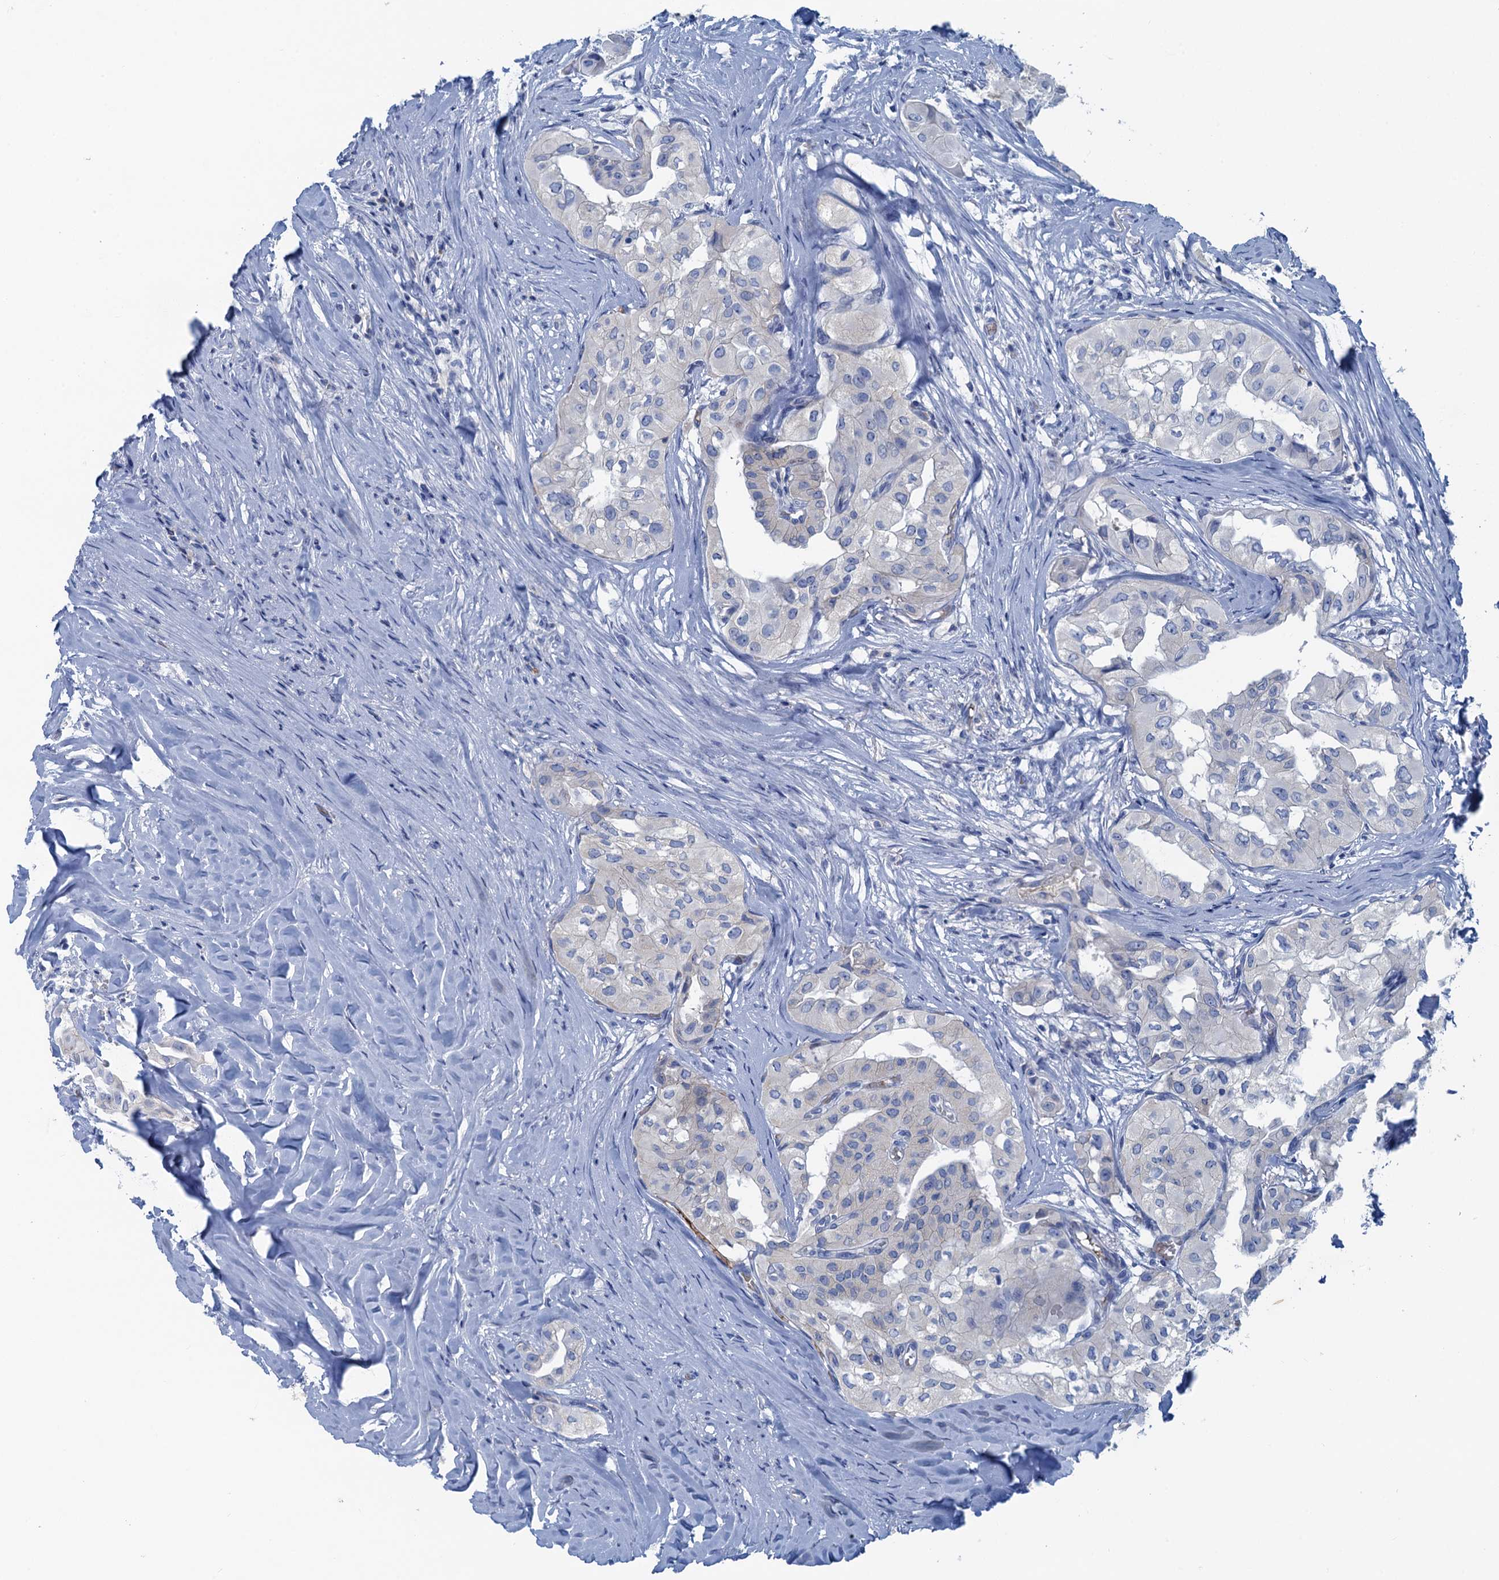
{"staining": {"intensity": "negative", "quantity": "none", "location": "none"}, "tissue": "thyroid cancer", "cell_type": "Tumor cells", "image_type": "cancer", "snomed": [{"axis": "morphology", "description": "Papillary adenocarcinoma, NOS"}, {"axis": "topography", "description": "Thyroid gland"}], "caption": "Thyroid papillary adenocarcinoma was stained to show a protein in brown. There is no significant staining in tumor cells.", "gene": "MYADML2", "patient": {"sex": "female", "age": 59}}